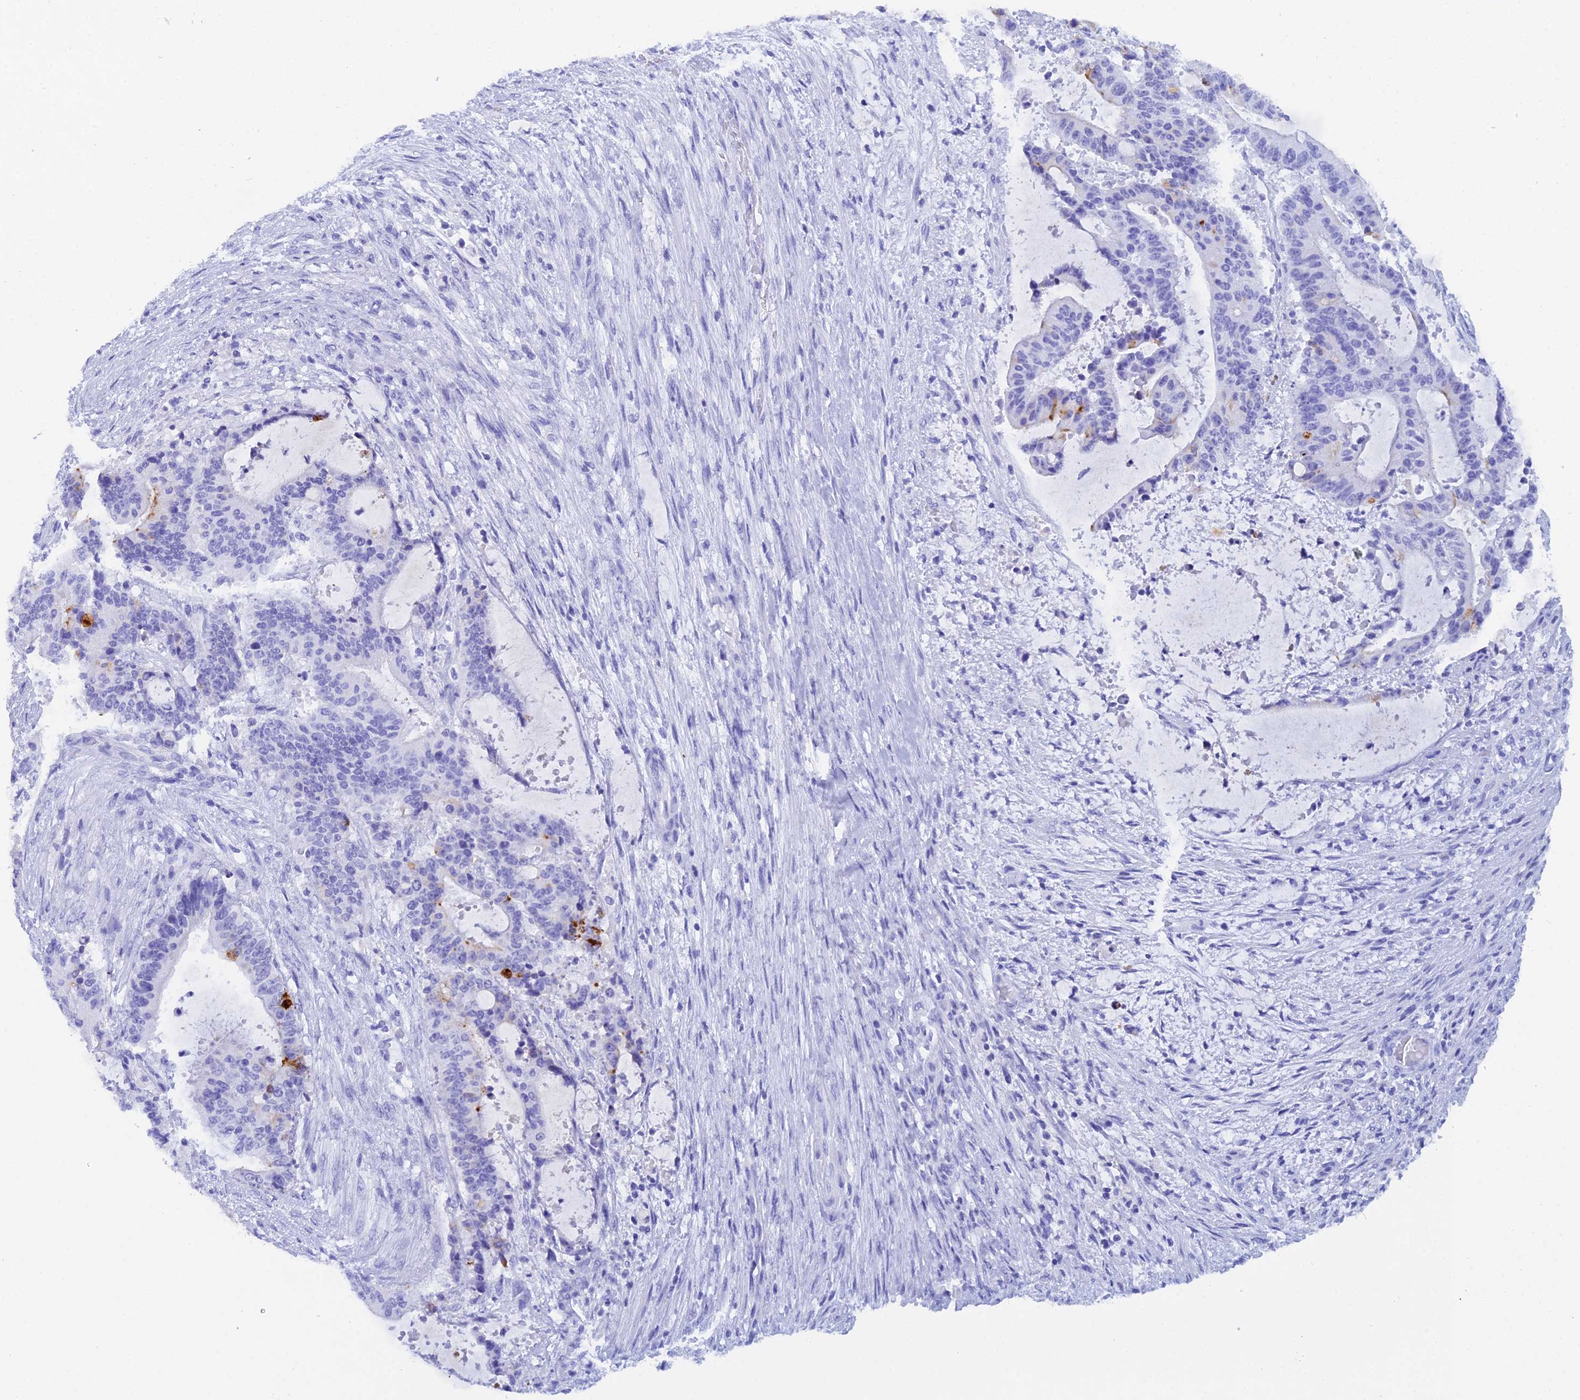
{"staining": {"intensity": "strong", "quantity": "<25%", "location": "cytoplasmic/membranous"}, "tissue": "liver cancer", "cell_type": "Tumor cells", "image_type": "cancer", "snomed": [{"axis": "morphology", "description": "Normal tissue, NOS"}, {"axis": "morphology", "description": "Cholangiocarcinoma"}, {"axis": "topography", "description": "Liver"}, {"axis": "topography", "description": "Peripheral nerve tissue"}], "caption": "Liver cancer stained for a protein (brown) demonstrates strong cytoplasmic/membranous positive staining in about <25% of tumor cells.", "gene": "REG1A", "patient": {"sex": "female", "age": 73}}